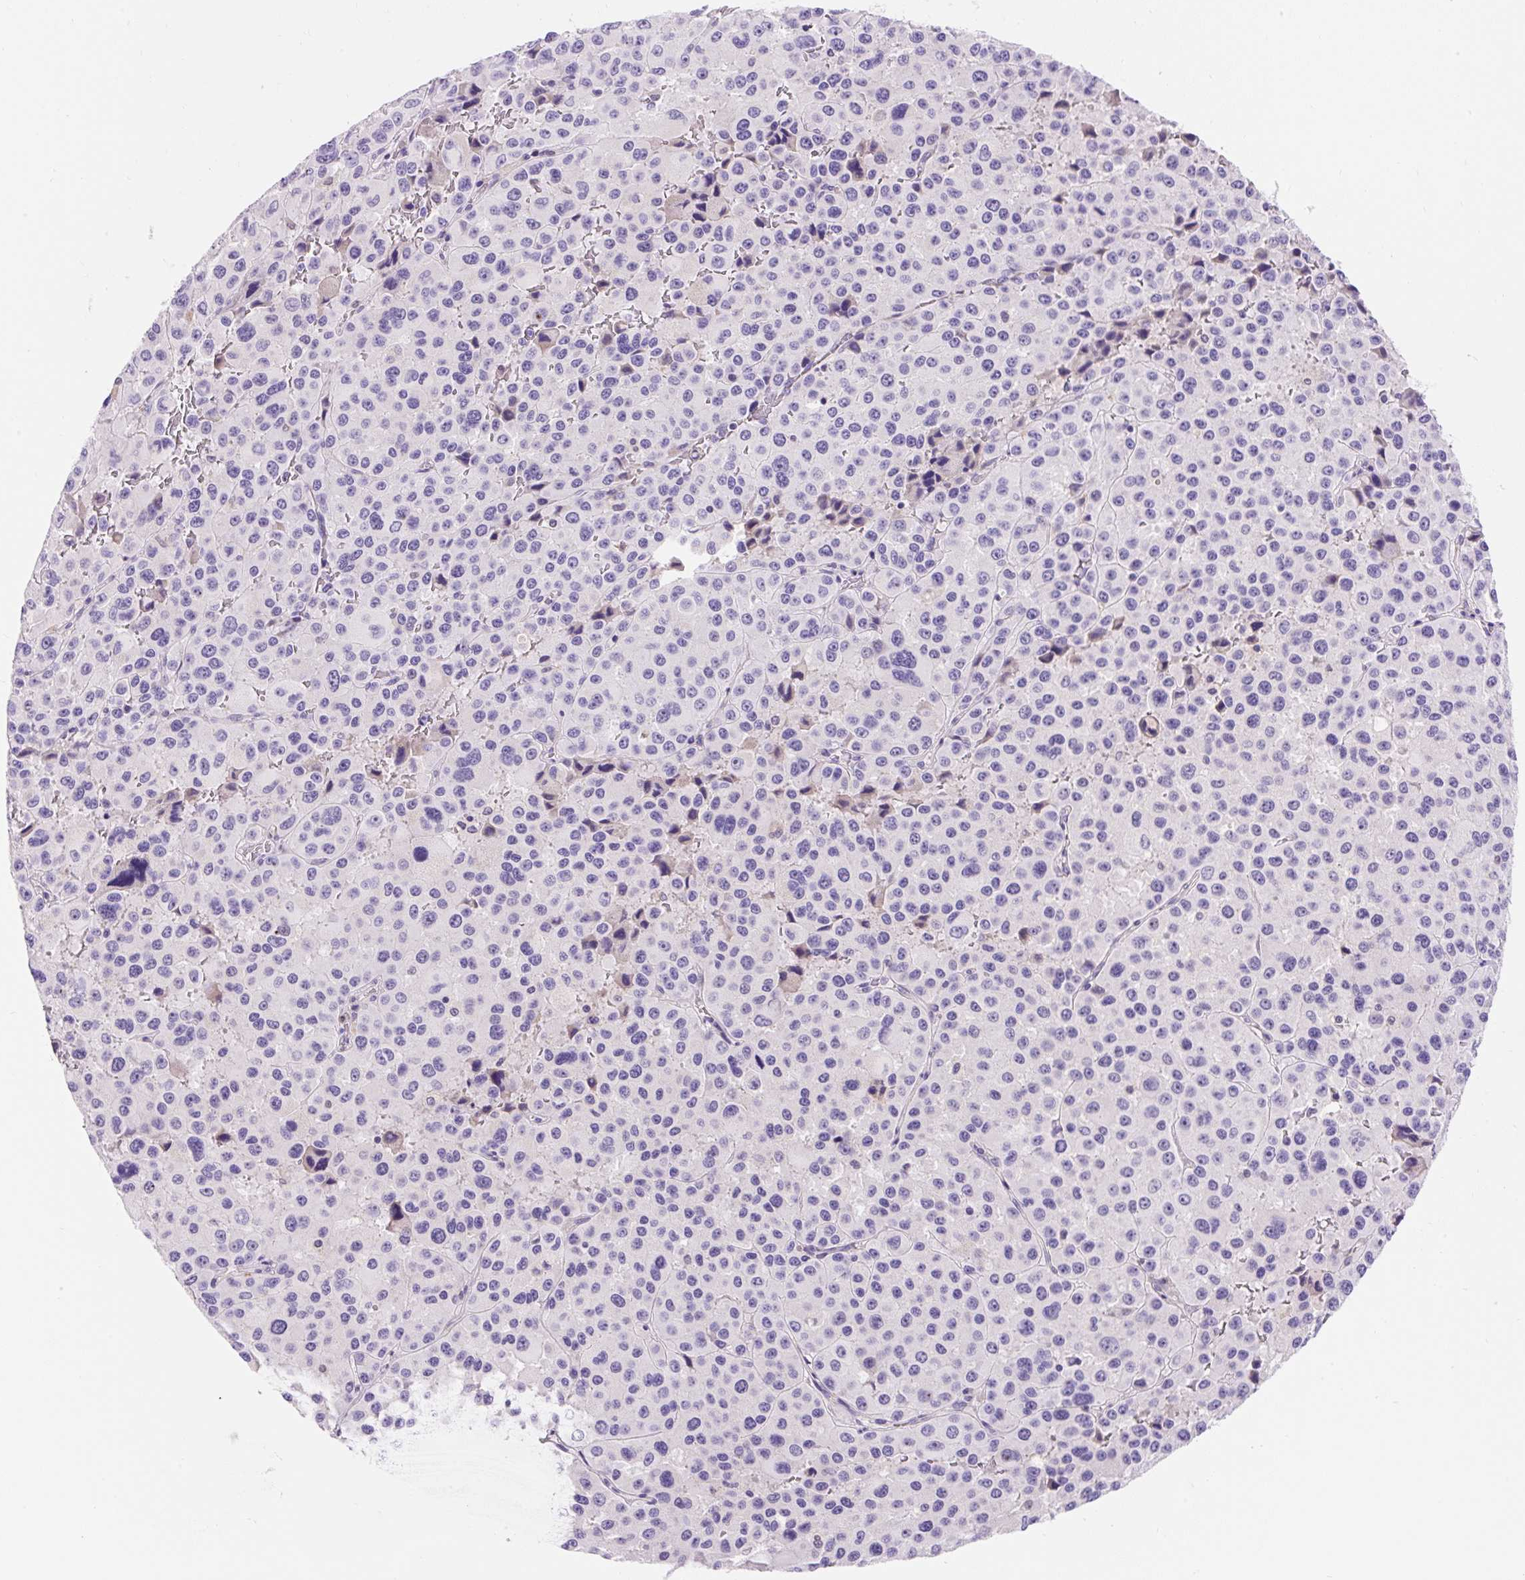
{"staining": {"intensity": "negative", "quantity": "none", "location": "none"}, "tissue": "melanoma", "cell_type": "Tumor cells", "image_type": "cancer", "snomed": [{"axis": "morphology", "description": "Malignant melanoma, Metastatic site"}, {"axis": "topography", "description": "Lymph node"}], "caption": "Immunohistochemical staining of human malignant melanoma (metastatic site) displays no significant positivity in tumor cells.", "gene": "TMEM150C", "patient": {"sex": "female", "age": 65}}